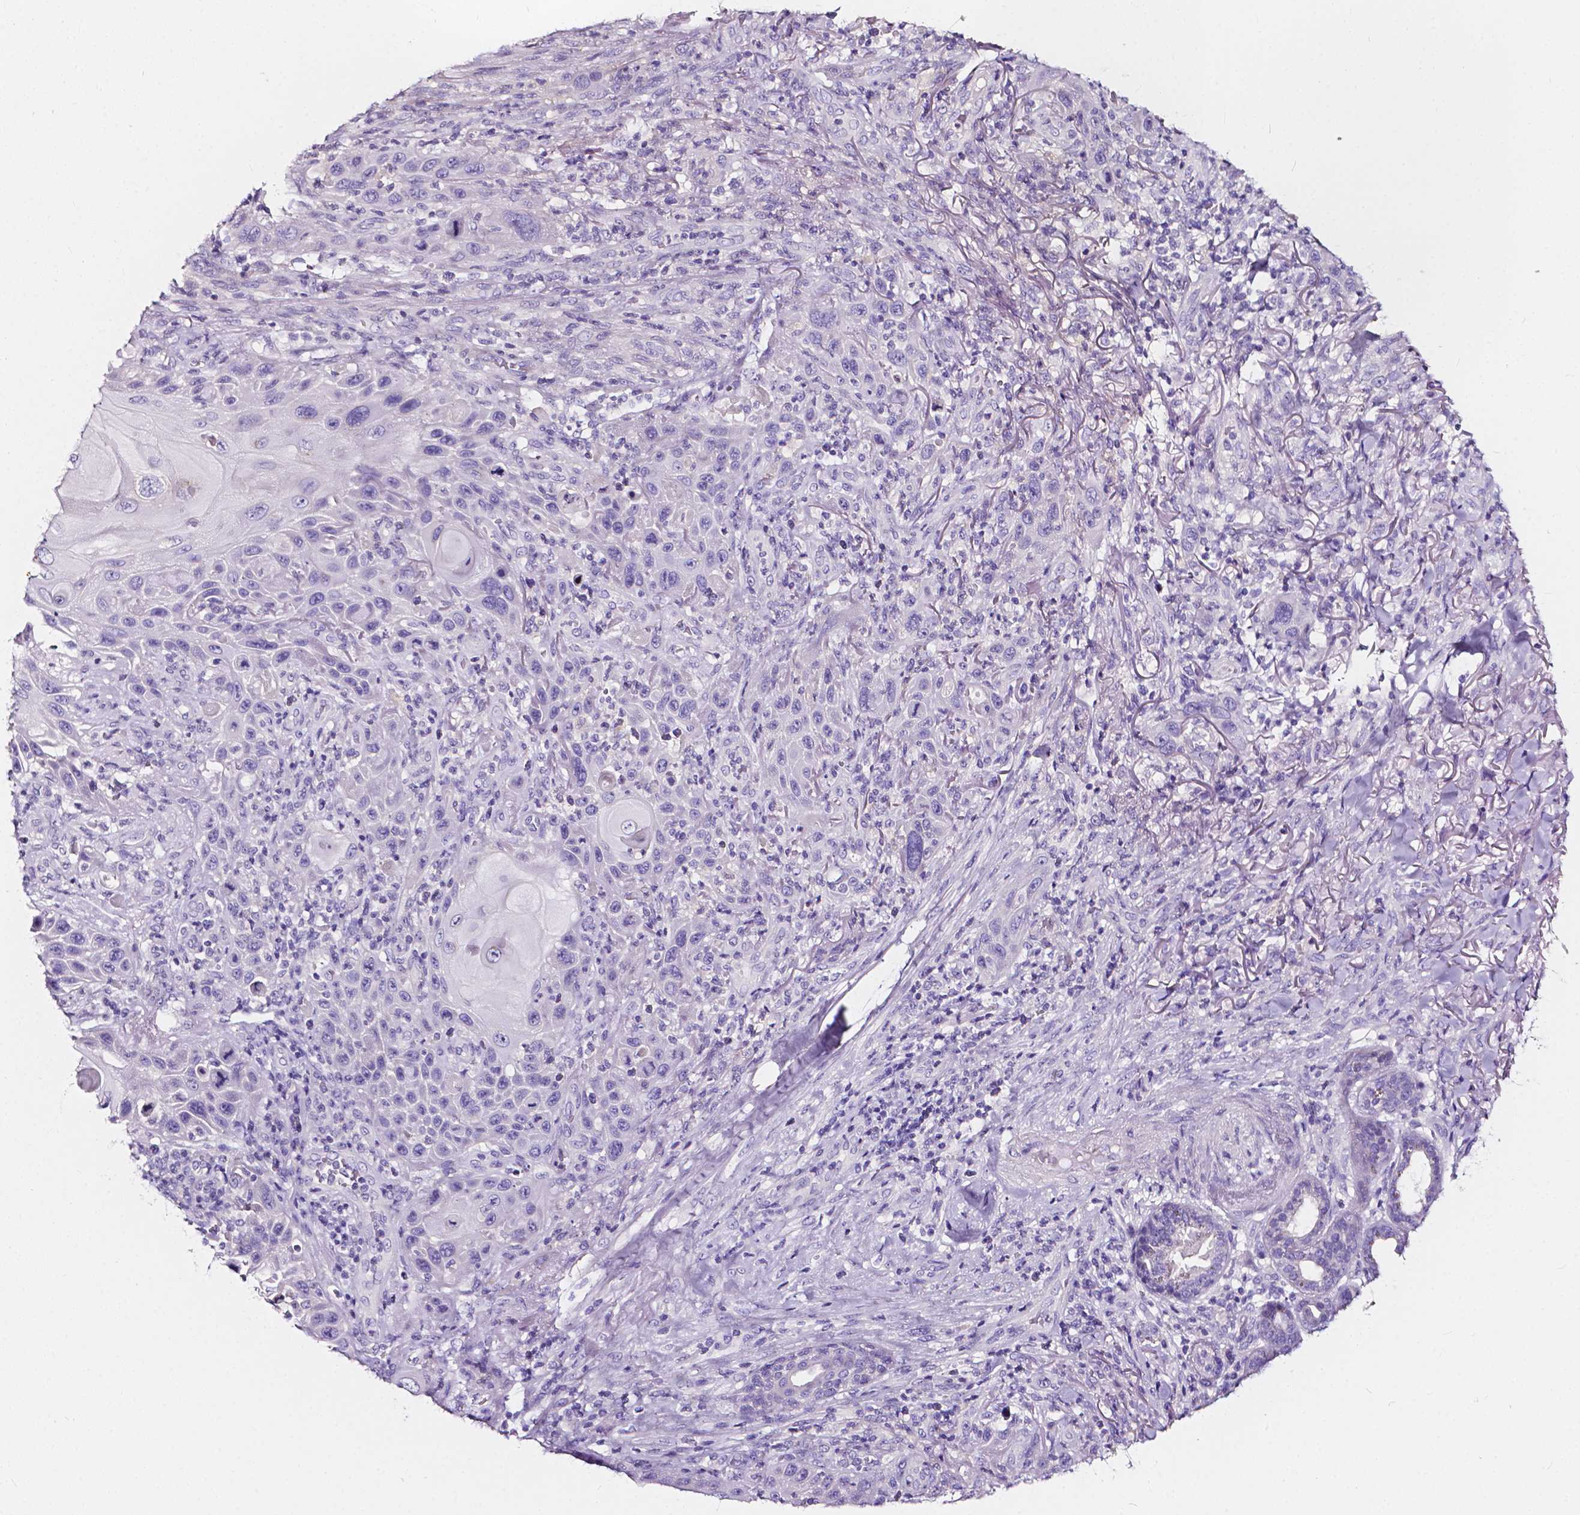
{"staining": {"intensity": "negative", "quantity": "none", "location": "none"}, "tissue": "skin cancer", "cell_type": "Tumor cells", "image_type": "cancer", "snomed": [{"axis": "morphology", "description": "Squamous cell carcinoma, NOS"}, {"axis": "topography", "description": "Skin"}], "caption": "IHC micrograph of neoplastic tissue: human squamous cell carcinoma (skin) stained with DAB reveals no significant protein expression in tumor cells.", "gene": "CLSTN2", "patient": {"sex": "female", "age": 94}}